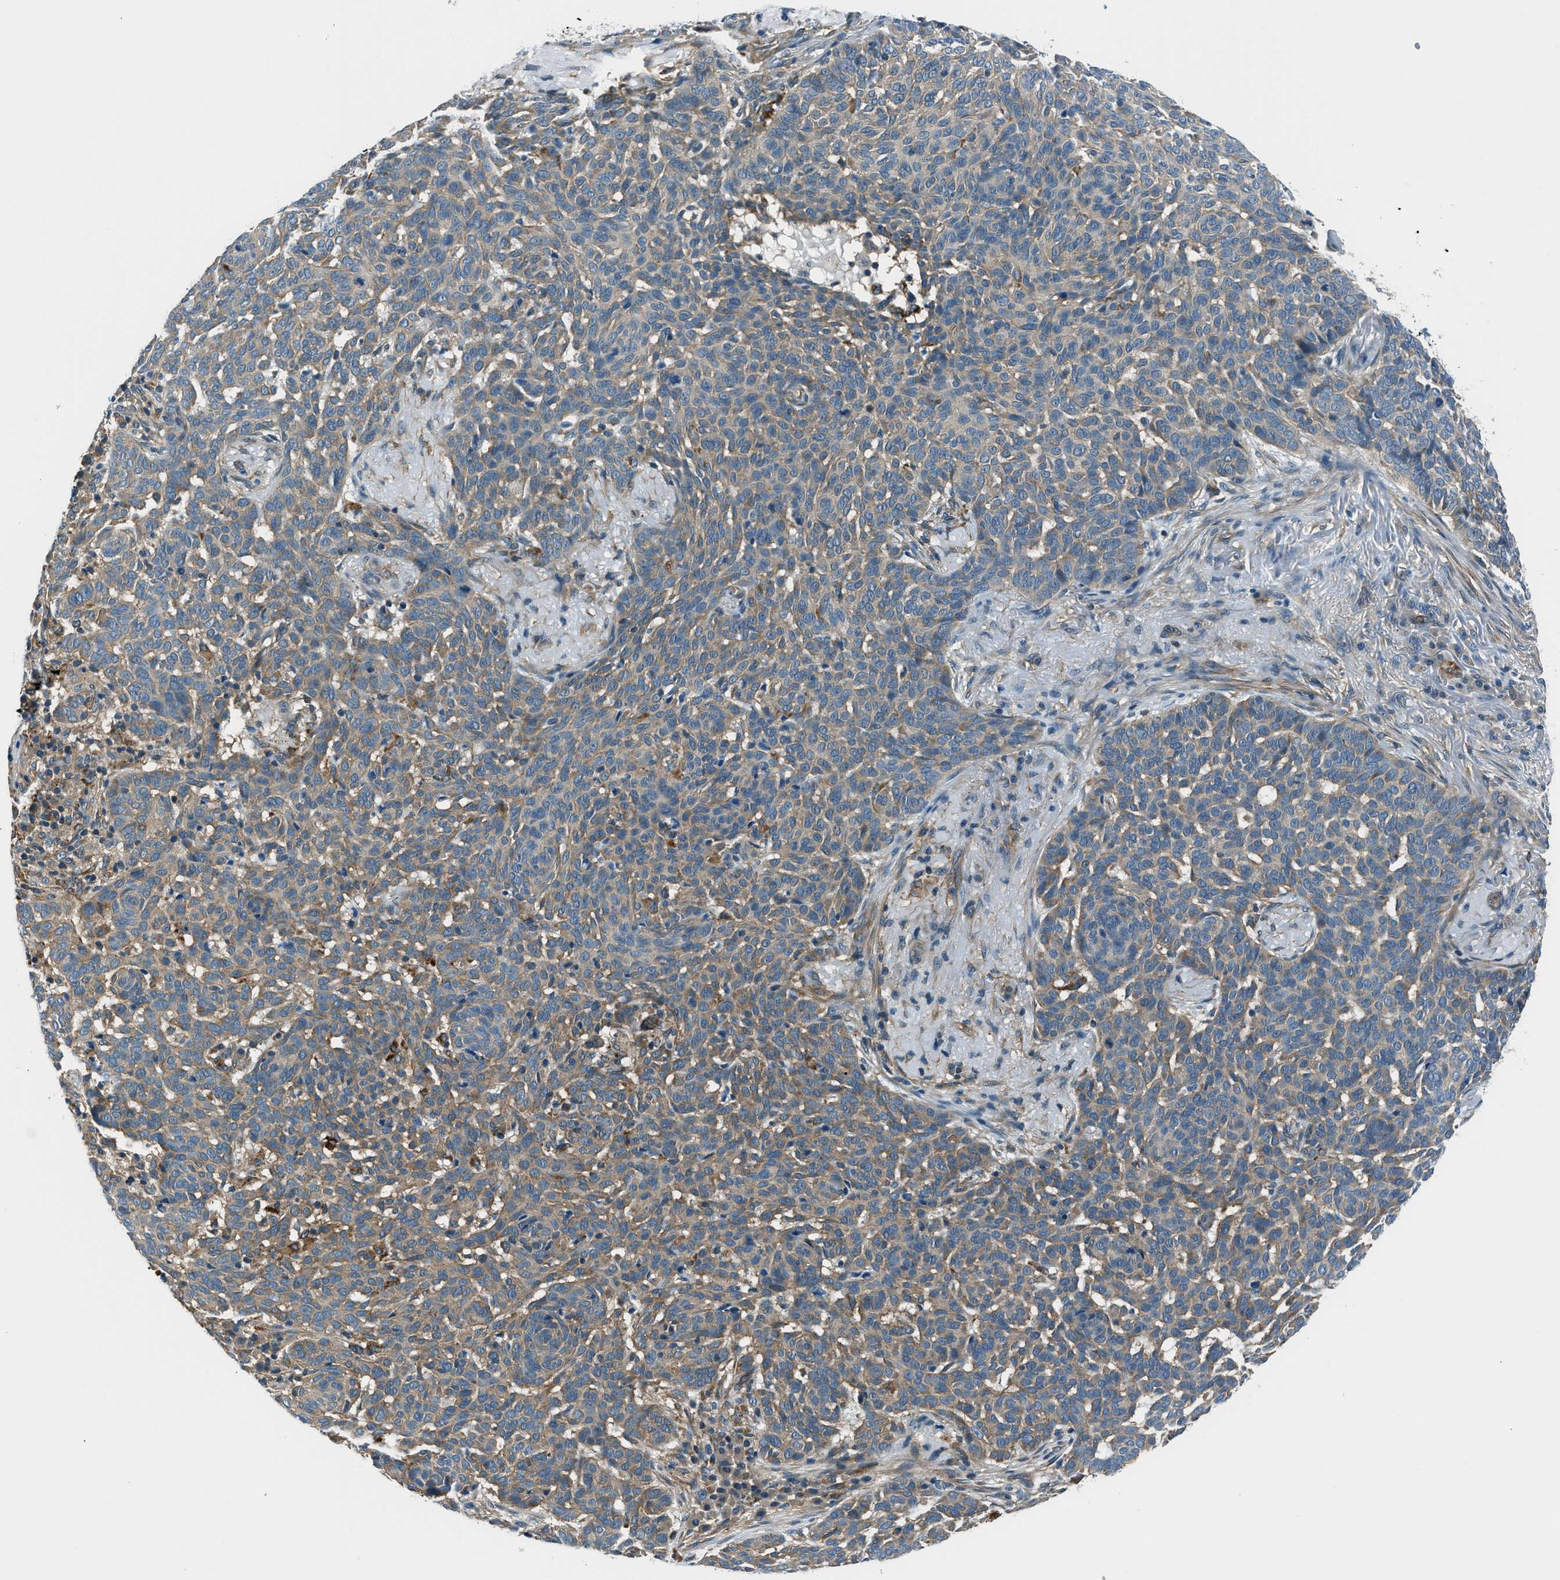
{"staining": {"intensity": "weak", "quantity": ">75%", "location": "cytoplasmic/membranous"}, "tissue": "skin cancer", "cell_type": "Tumor cells", "image_type": "cancer", "snomed": [{"axis": "morphology", "description": "Basal cell carcinoma"}, {"axis": "topography", "description": "Skin"}], "caption": "Weak cytoplasmic/membranous protein staining is appreciated in approximately >75% of tumor cells in skin basal cell carcinoma.", "gene": "SLC19A2", "patient": {"sex": "male", "age": 85}}